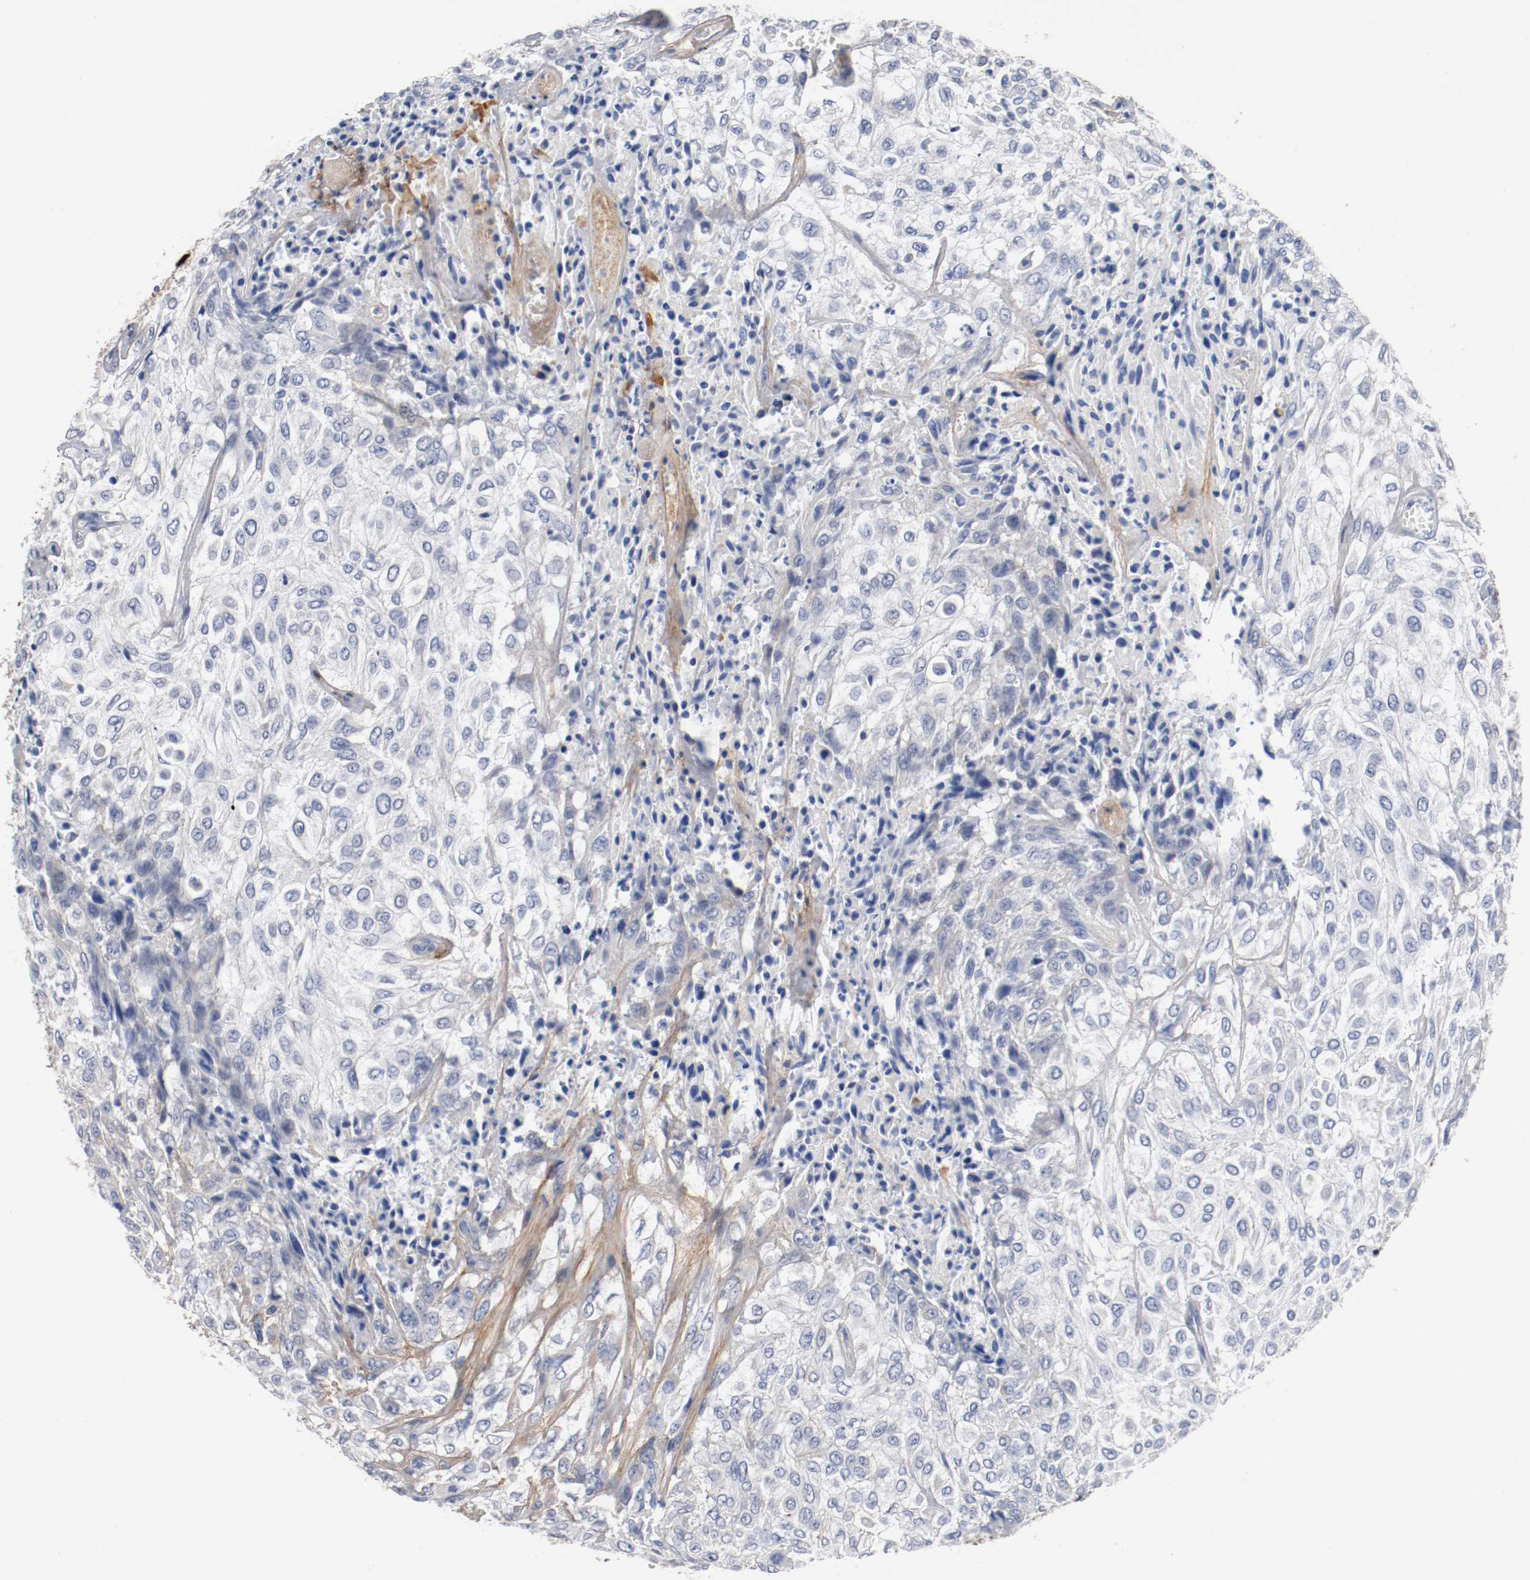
{"staining": {"intensity": "negative", "quantity": "none", "location": "none"}, "tissue": "urothelial cancer", "cell_type": "Tumor cells", "image_type": "cancer", "snomed": [{"axis": "morphology", "description": "Urothelial carcinoma, High grade"}, {"axis": "topography", "description": "Urinary bladder"}], "caption": "Immunohistochemistry (IHC) micrograph of neoplastic tissue: high-grade urothelial carcinoma stained with DAB shows no significant protein positivity in tumor cells.", "gene": "TNC", "patient": {"sex": "male", "age": 57}}